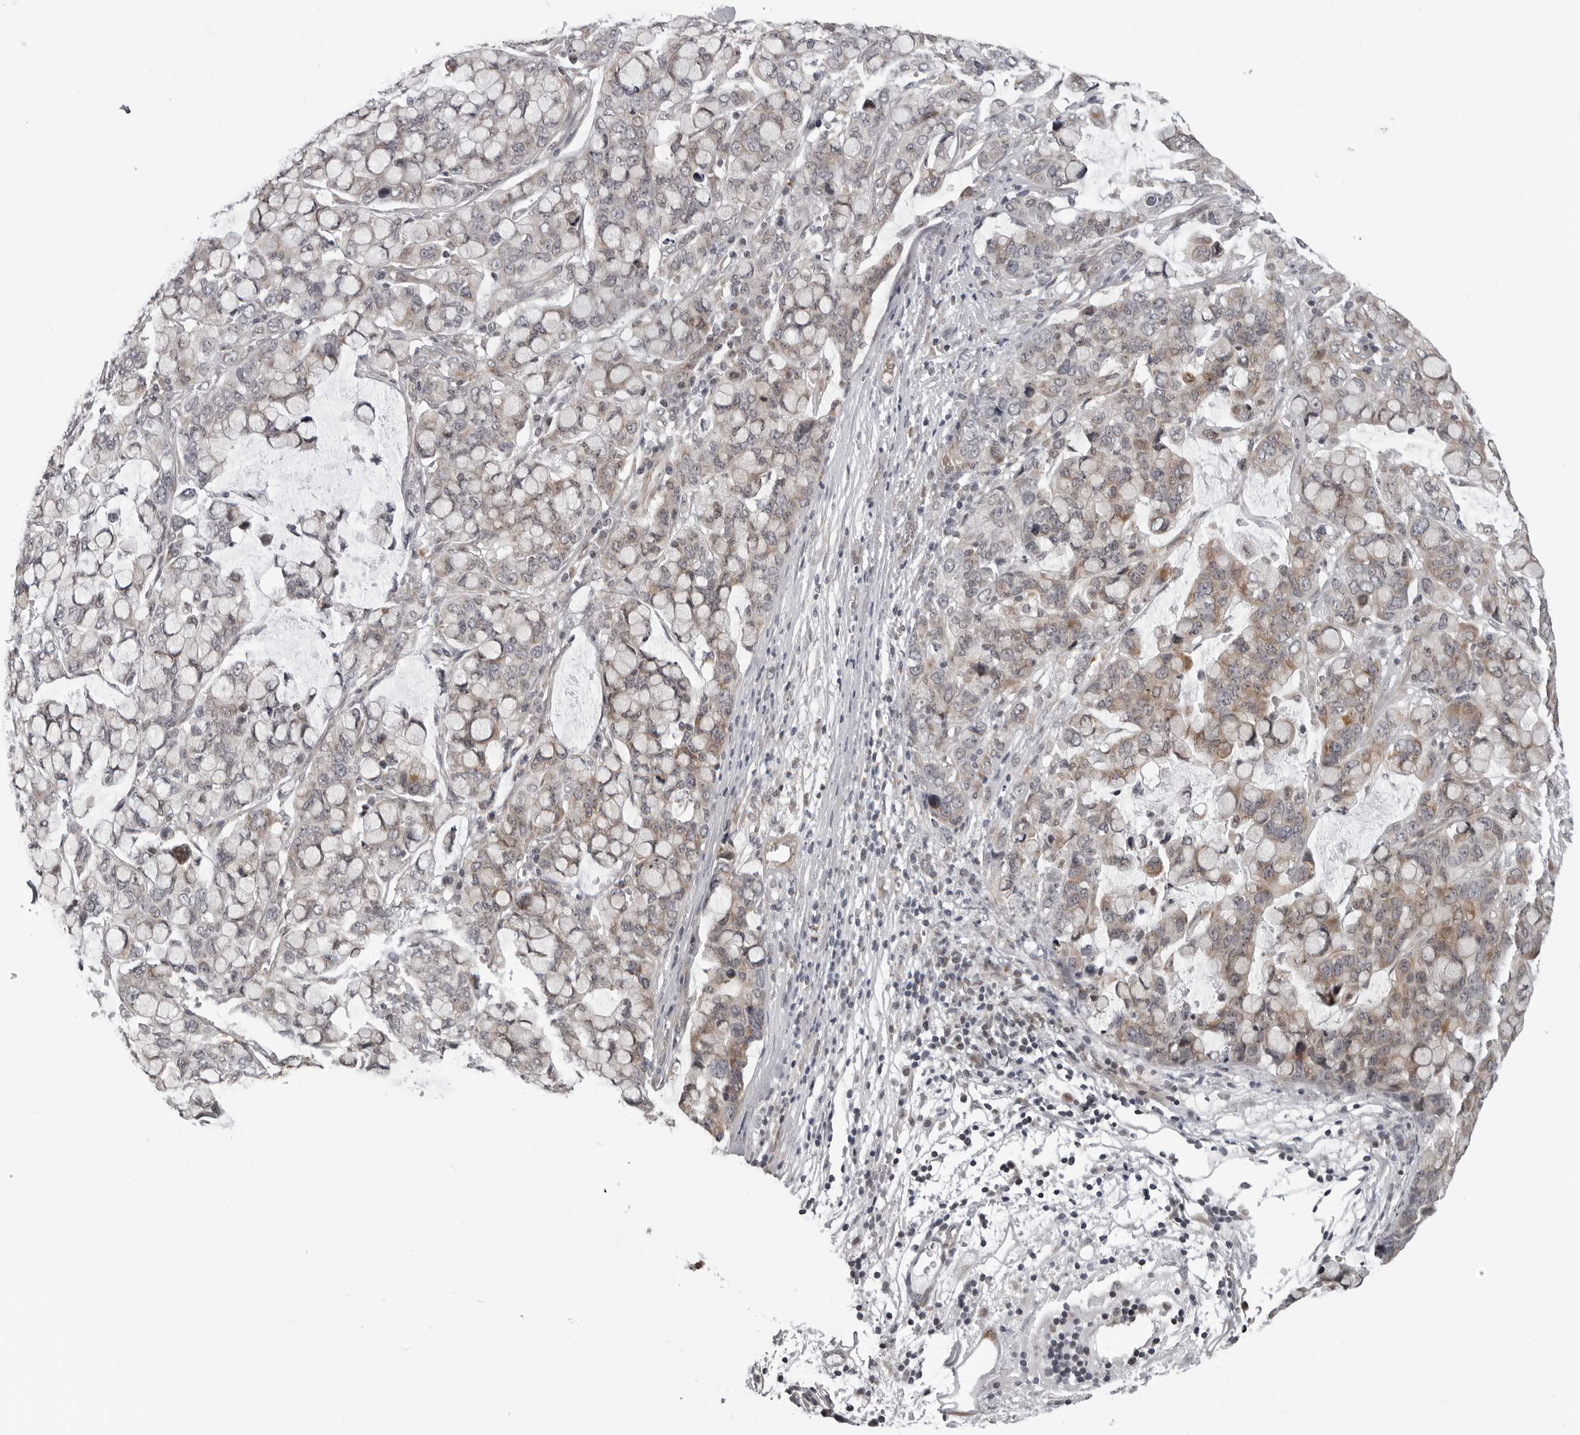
{"staining": {"intensity": "weak", "quantity": "25%-75%", "location": "cytoplasmic/membranous"}, "tissue": "stomach cancer", "cell_type": "Tumor cells", "image_type": "cancer", "snomed": [{"axis": "morphology", "description": "Adenocarcinoma, NOS"}, {"axis": "topography", "description": "Stomach, lower"}], "caption": "Immunohistochemical staining of stomach cancer reveals low levels of weak cytoplasmic/membranous positivity in about 25%-75% of tumor cells.", "gene": "RTCA", "patient": {"sex": "male", "age": 84}}